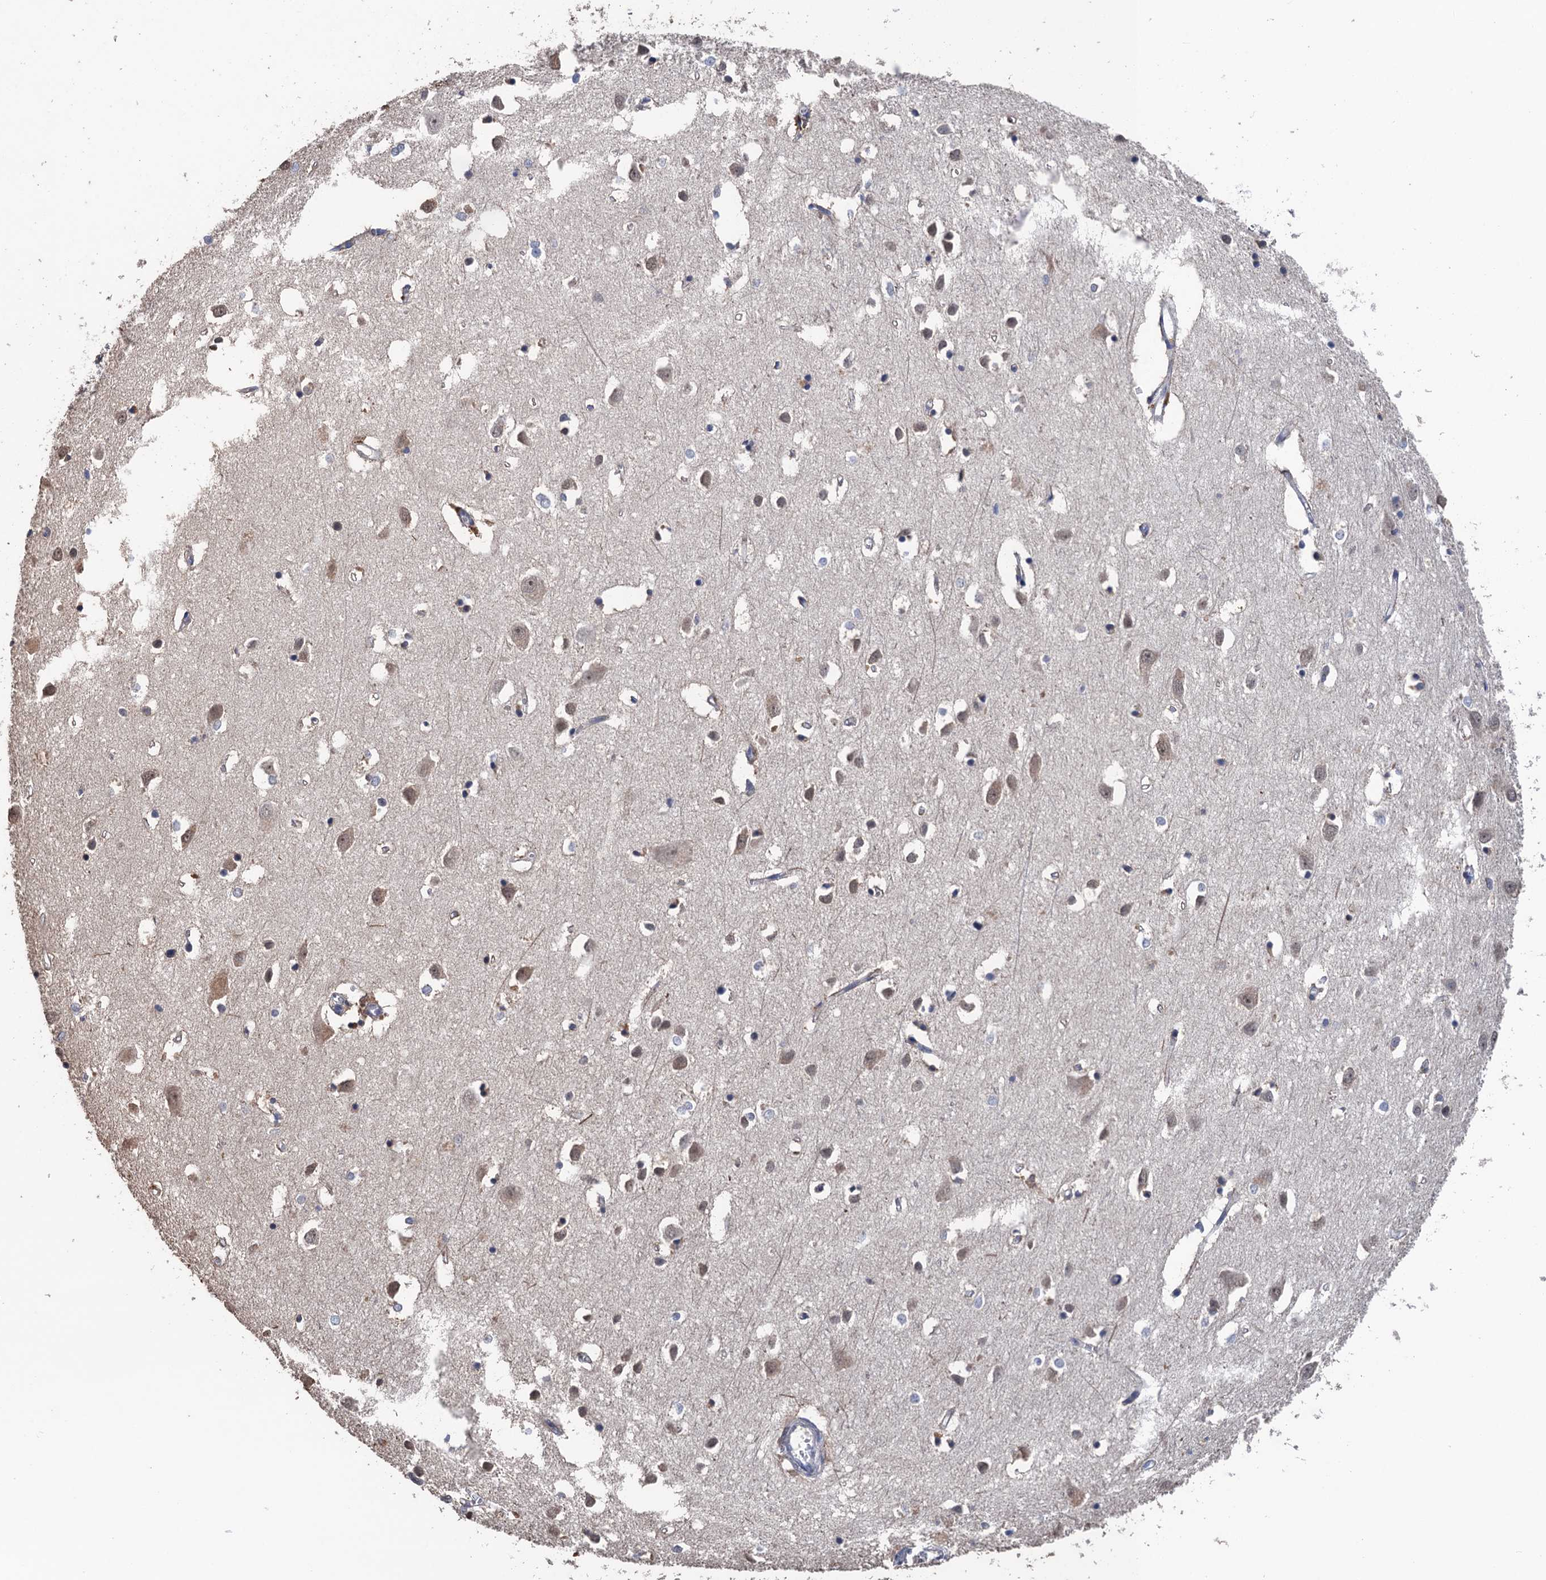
{"staining": {"intensity": "negative", "quantity": "none", "location": "none"}, "tissue": "cerebral cortex", "cell_type": "Endothelial cells", "image_type": "normal", "snomed": [{"axis": "morphology", "description": "Normal tissue, NOS"}, {"axis": "topography", "description": "Cerebral cortex"}], "caption": "An immunohistochemistry image of benign cerebral cortex is shown. There is no staining in endothelial cells of cerebral cortex. (Stains: DAB IHC with hematoxylin counter stain, Microscopy: brightfield microscopy at high magnification).", "gene": "ART5", "patient": {"sex": "female", "age": 64}}